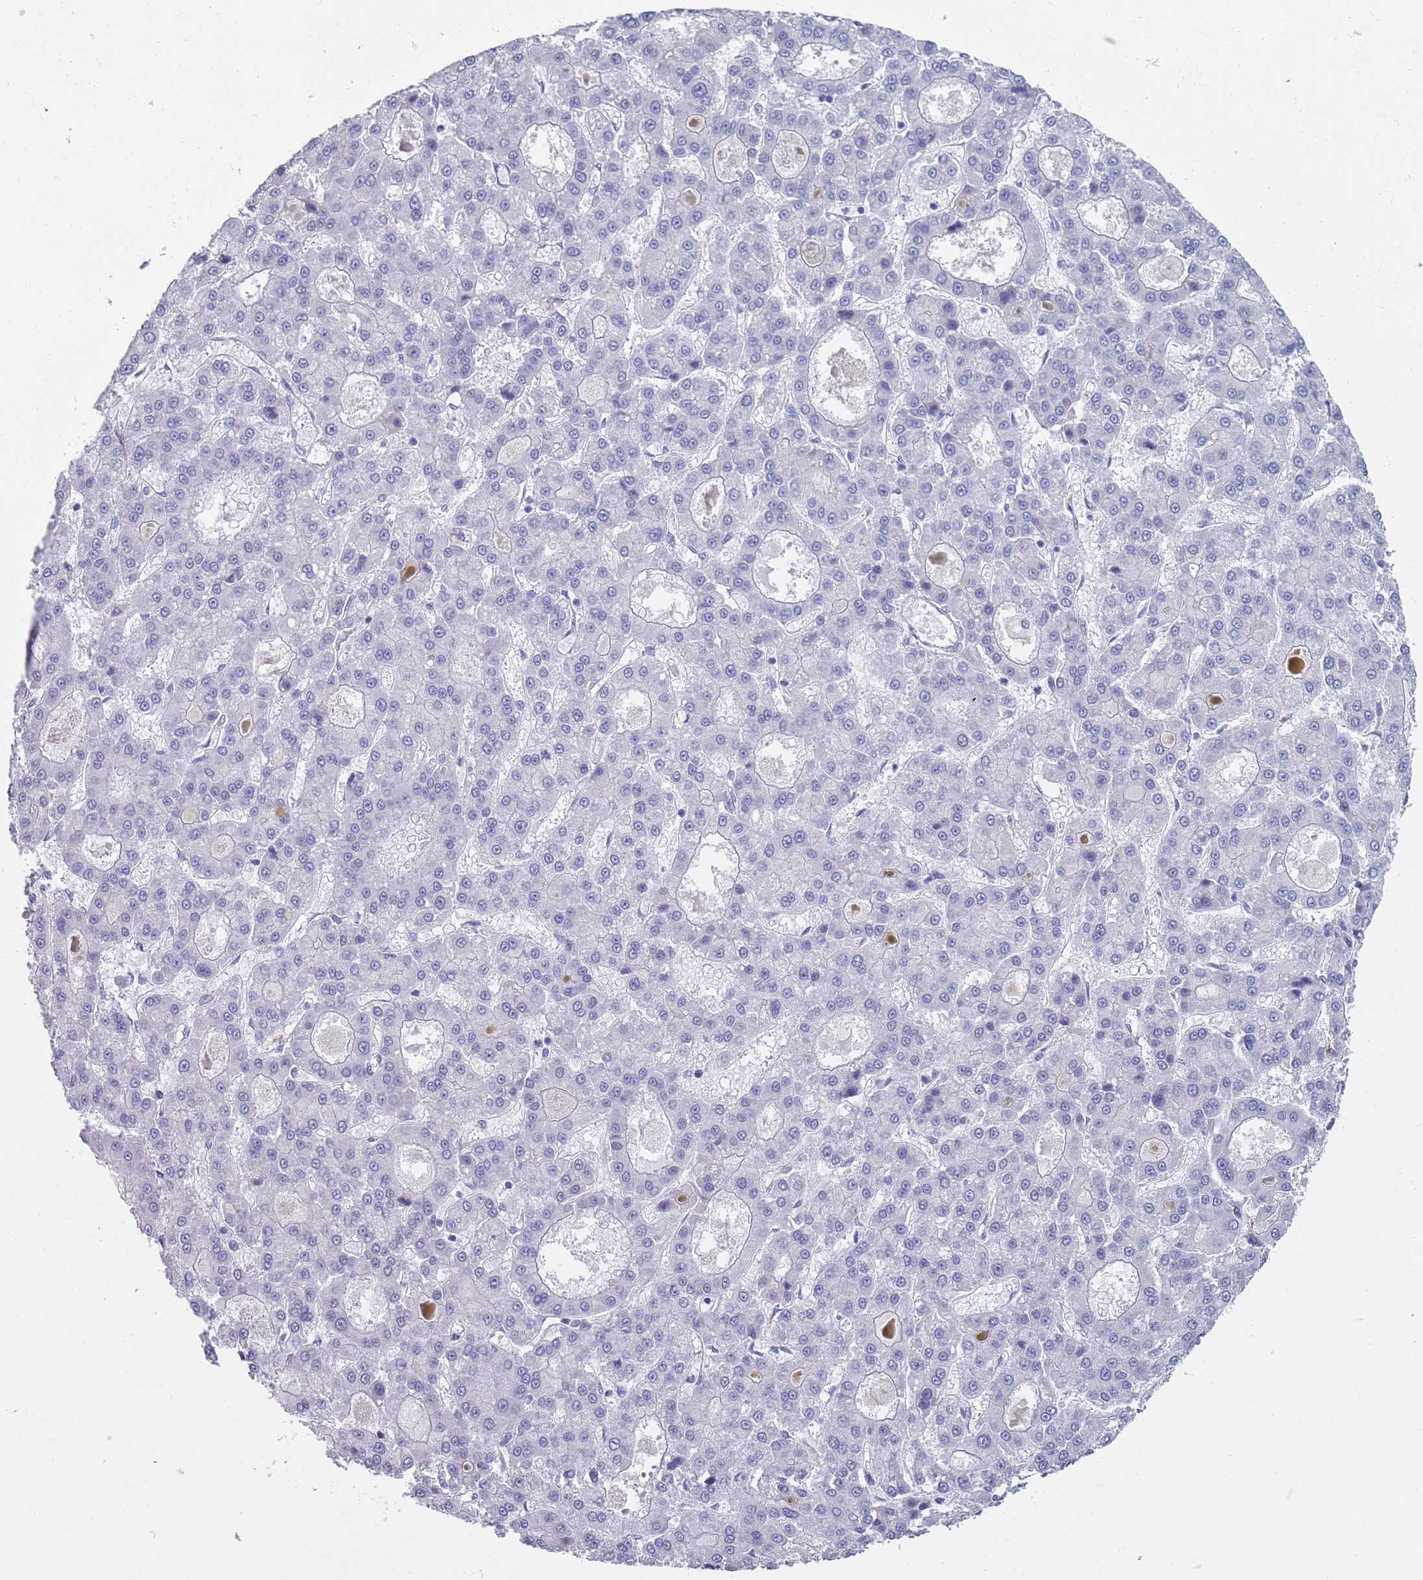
{"staining": {"intensity": "negative", "quantity": "none", "location": "none"}, "tissue": "liver cancer", "cell_type": "Tumor cells", "image_type": "cancer", "snomed": [{"axis": "morphology", "description": "Carcinoma, Hepatocellular, NOS"}, {"axis": "topography", "description": "Liver"}], "caption": "Immunohistochemical staining of human liver cancer (hepatocellular carcinoma) exhibits no significant positivity in tumor cells.", "gene": "PLOD1", "patient": {"sex": "male", "age": 70}}